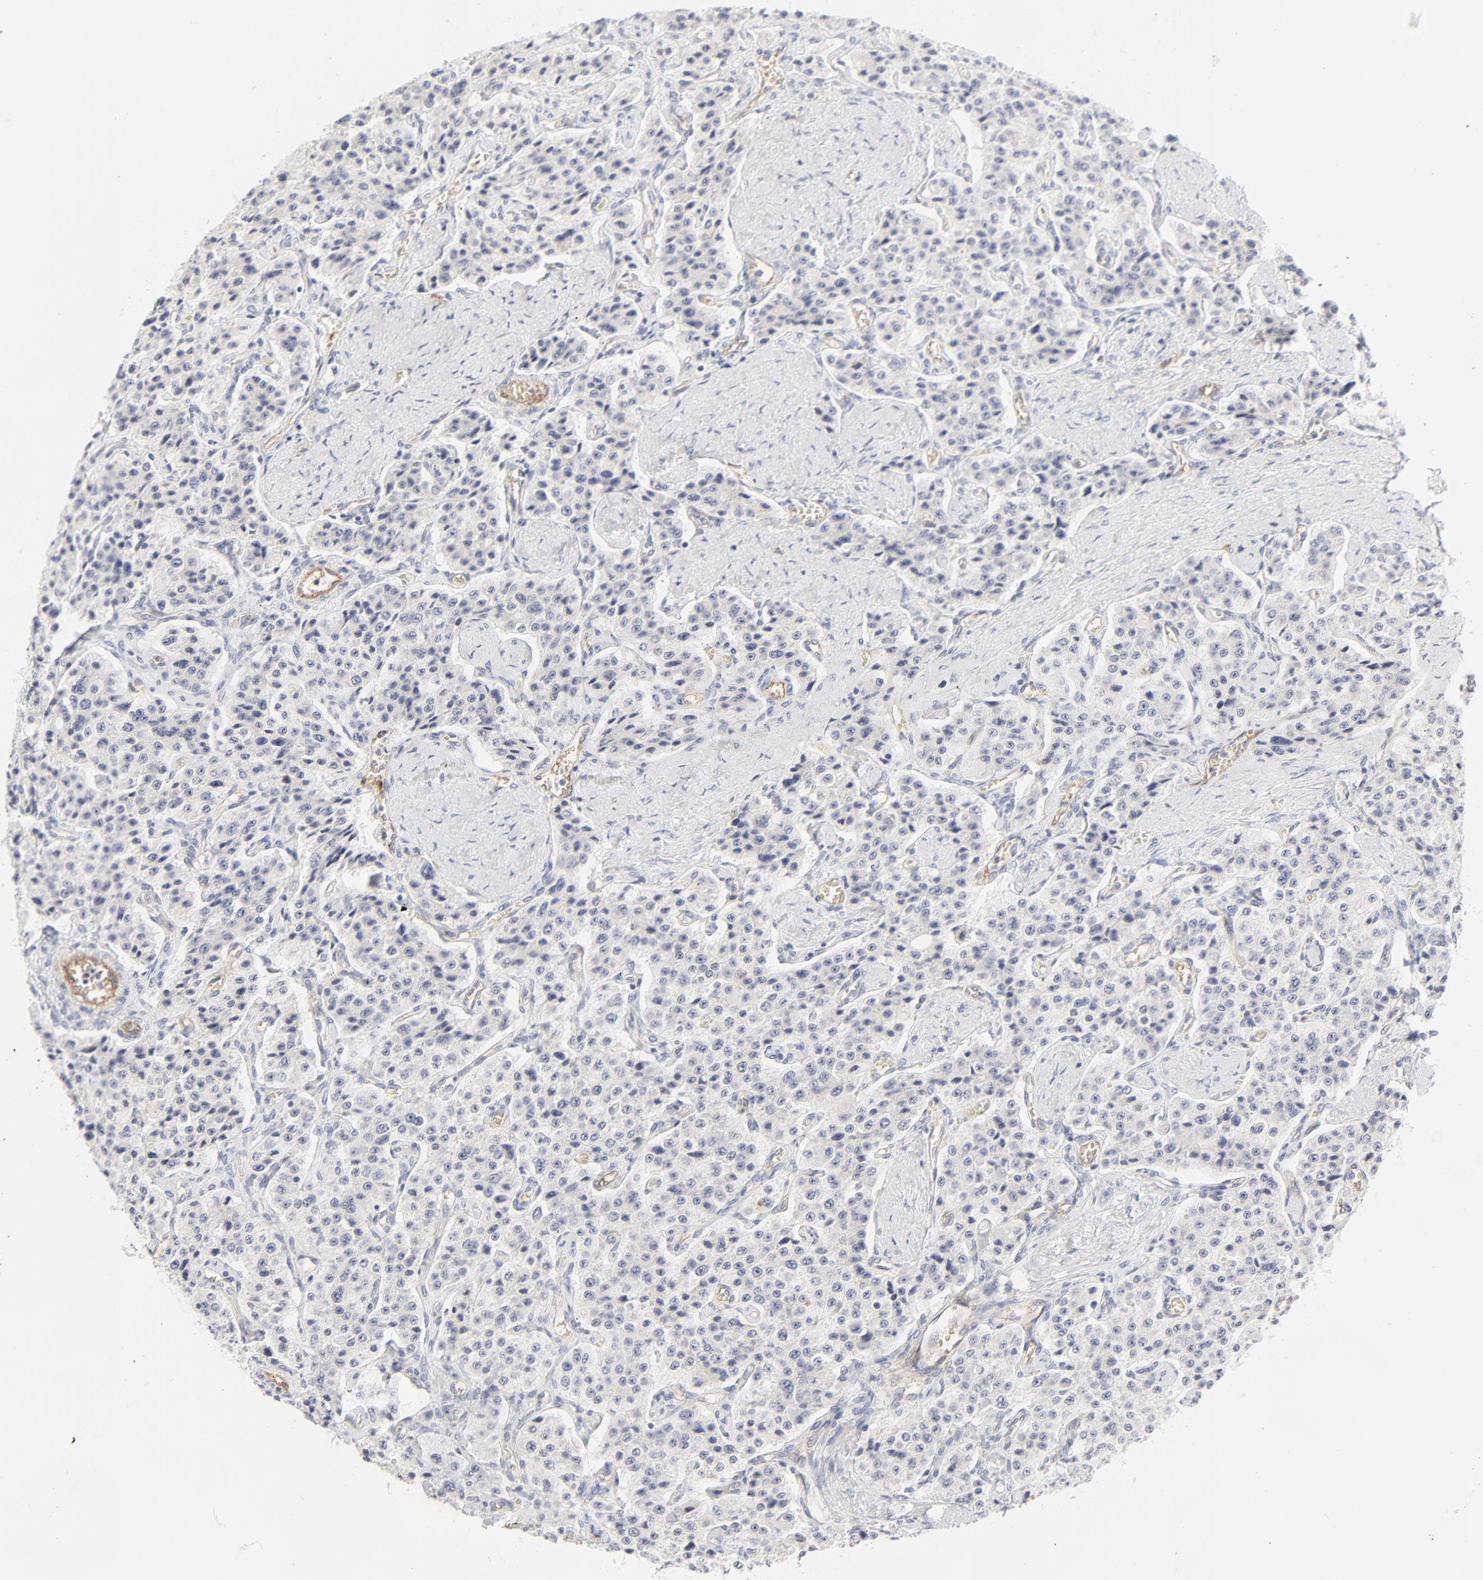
{"staining": {"intensity": "negative", "quantity": "none", "location": "none"}, "tissue": "carcinoid", "cell_type": "Tumor cells", "image_type": "cancer", "snomed": [{"axis": "morphology", "description": "Carcinoid, malignant, NOS"}, {"axis": "topography", "description": "Small intestine"}], "caption": "Immunohistochemistry histopathology image of carcinoid stained for a protein (brown), which shows no expression in tumor cells.", "gene": "ITGA5", "patient": {"sex": "male", "age": 52}}